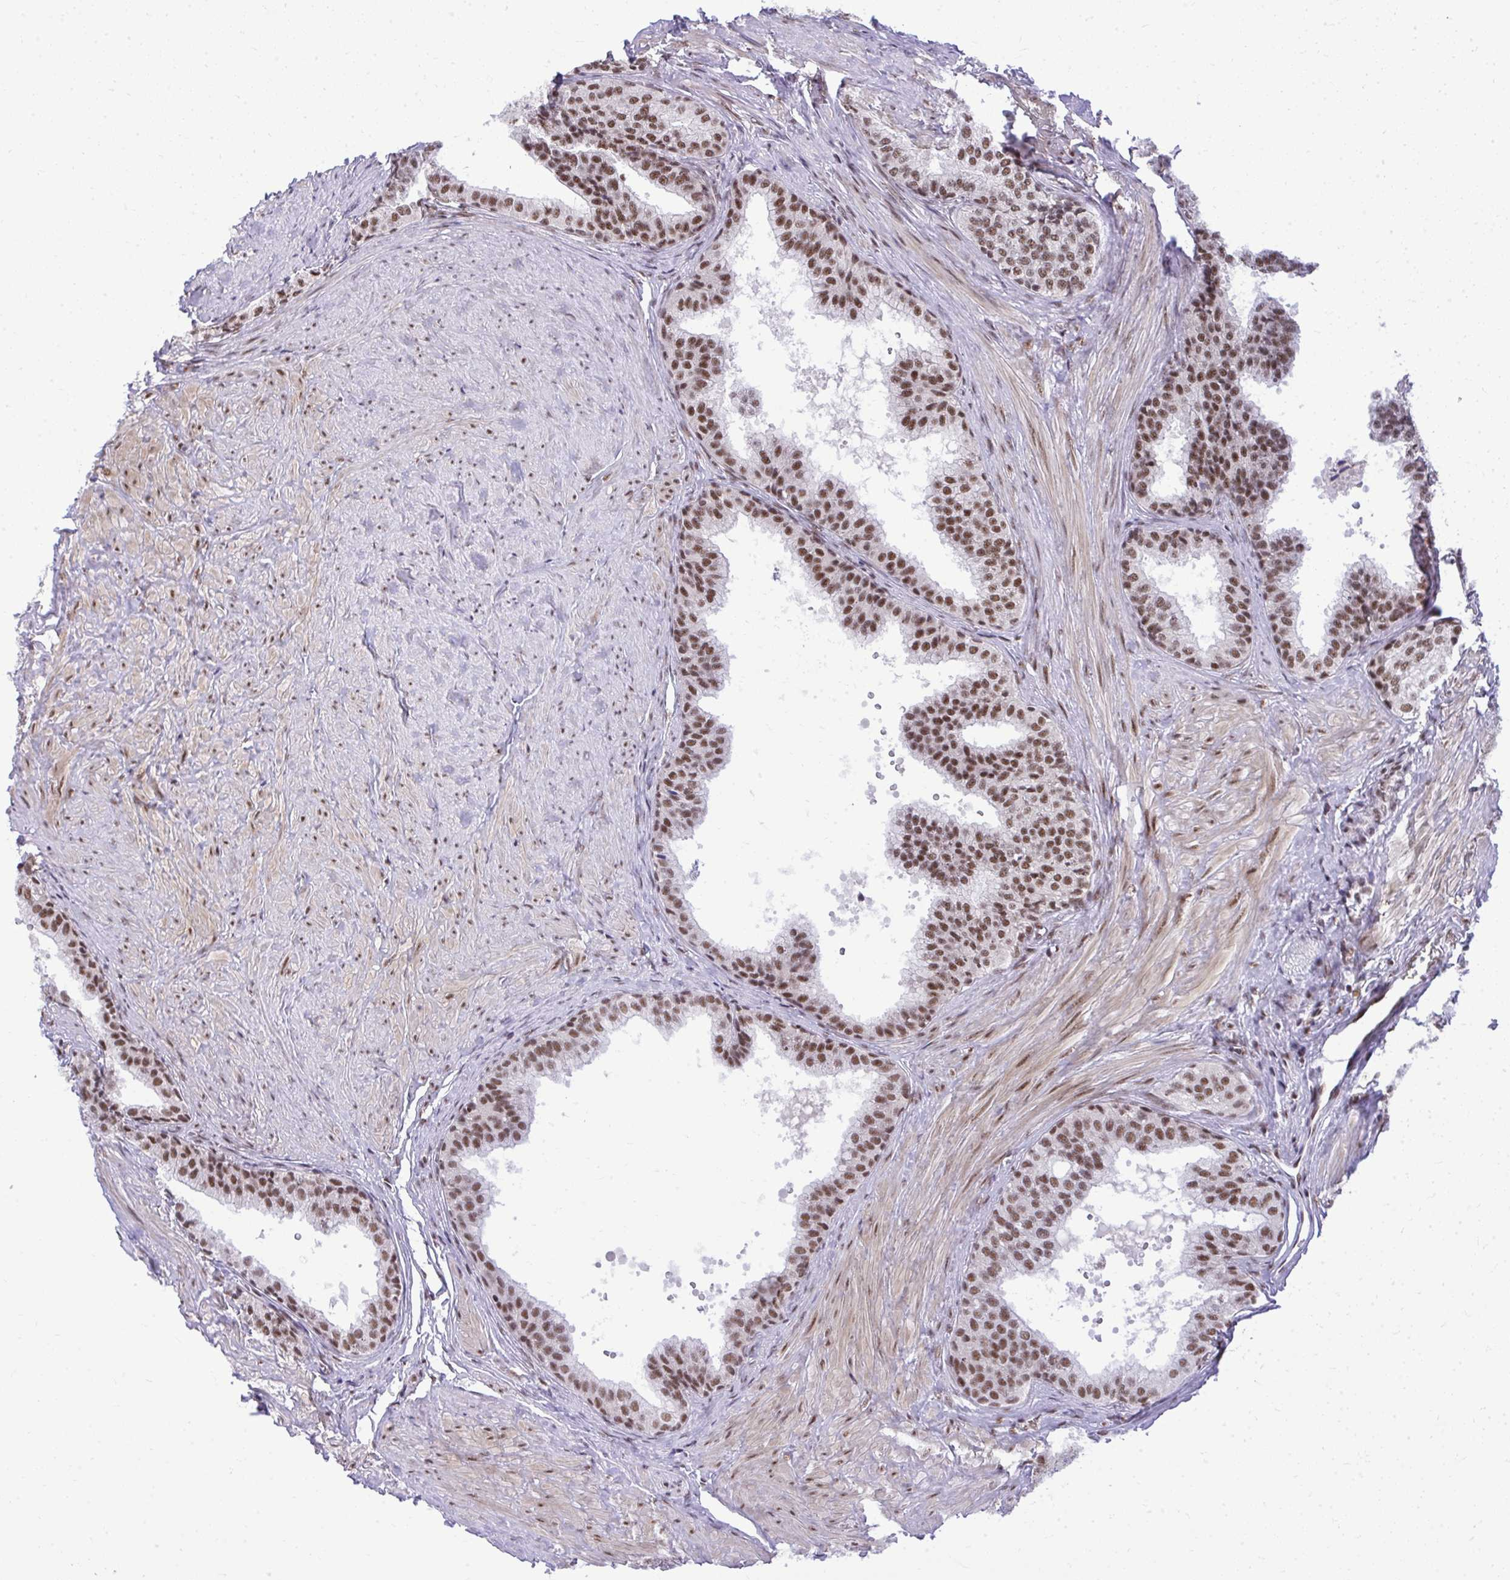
{"staining": {"intensity": "moderate", "quantity": ">75%", "location": "nuclear"}, "tissue": "prostate", "cell_type": "Glandular cells", "image_type": "normal", "snomed": [{"axis": "morphology", "description": "Normal tissue, NOS"}, {"axis": "topography", "description": "Prostate"}, {"axis": "topography", "description": "Peripheral nerve tissue"}], "caption": "A photomicrograph showing moderate nuclear staining in approximately >75% of glandular cells in unremarkable prostate, as visualized by brown immunohistochemical staining.", "gene": "PRPF19", "patient": {"sex": "male", "age": 55}}